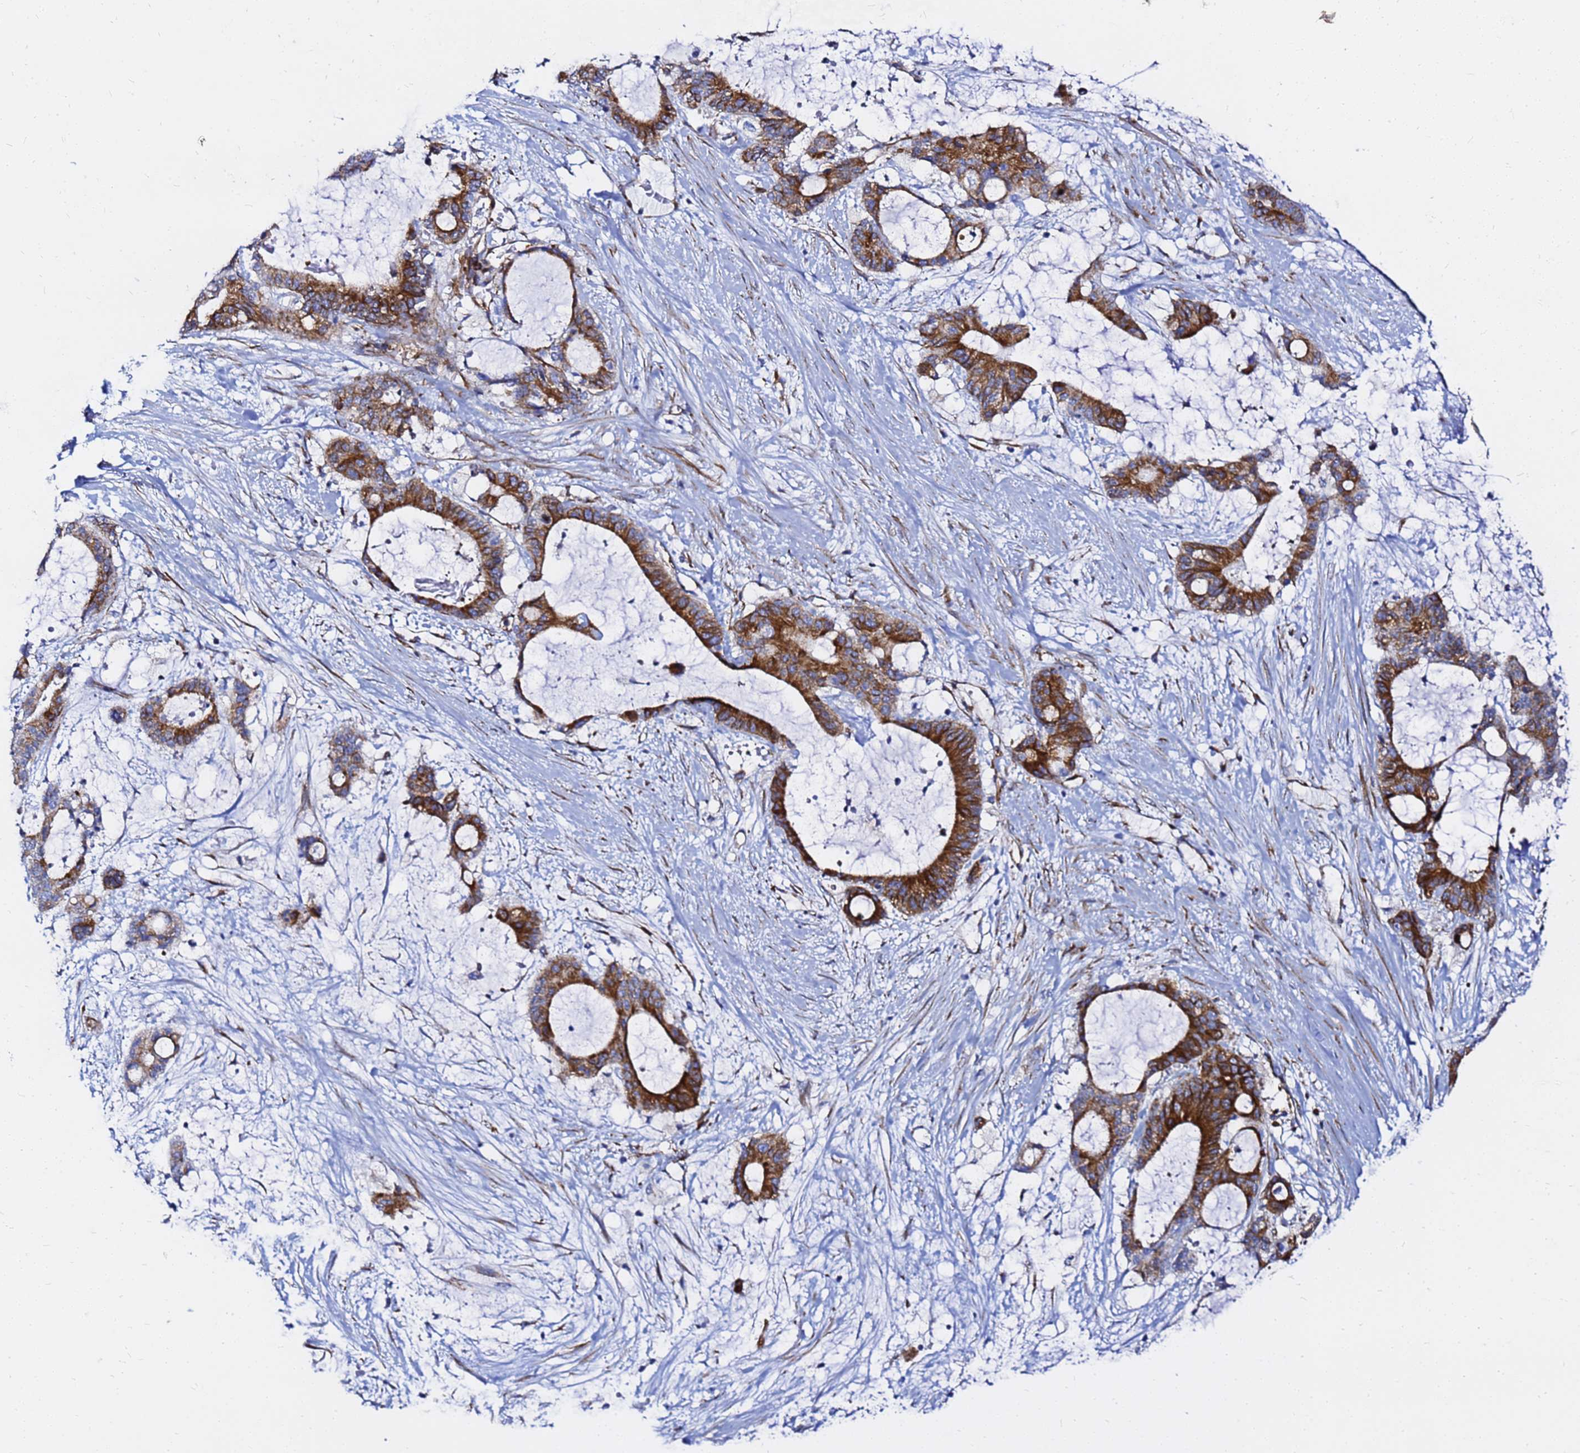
{"staining": {"intensity": "strong", "quantity": ">75%", "location": "cytoplasmic/membranous"}, "tissue": "liver cancer", "cell_type": "Tumor cells", "image_type": "cancer", "snomed": [{"axis": "morphology", "description": "Normal tissue, NOS"}, {"axis": "morphology", "description": "Cholangiocarcinoma"}, {"axis": "topography", "description": "Liver"}, {"axis": "topography", "description": "Peripheral nerve tissue"}], "caption": "This histopathology image demonstrates immunohistochemistry (IHC) staining of human liver cholangiocarcinoma, with high strong cytoplasmic/membranous positivity in approximately >75% of tumor cells.", "gene": "TUBA8", "patient": {"sex": "female", "age": 73}}